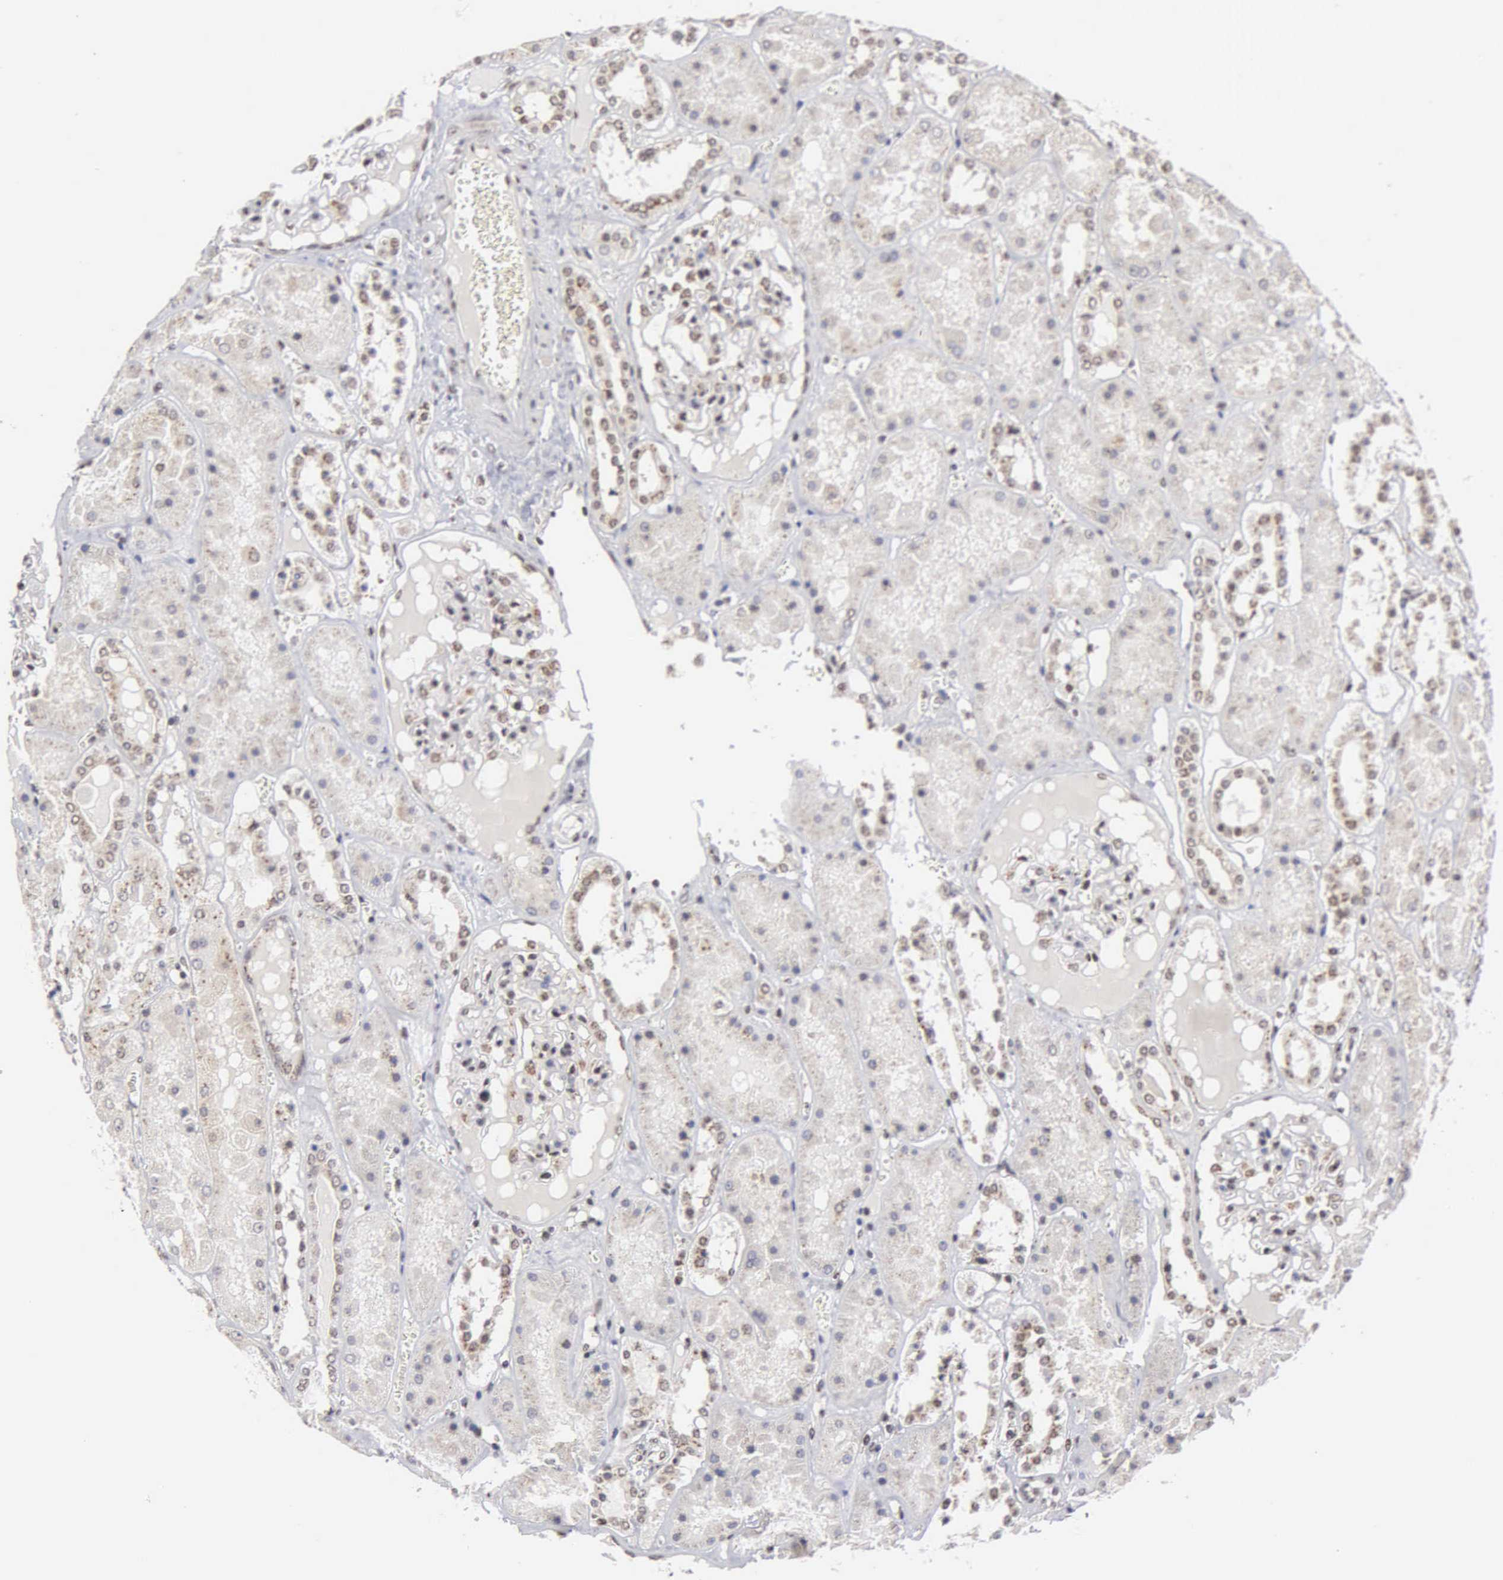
{"staining": {"intensity": "weak", "quantity": "25%-75%", "location": "cytoplasmic/membranous,nuclear"}, "tissue": "kidney", "cell_type": "Cells in glomeruli", "image_type": "normal", "snomed": [{"axis": "morphology", "description": "Normal tissue, NOS"}, {"axis": "topography", "description": "Kidney"}], "caption": "Protein expression analysis of normal kidney demonstrates weak cytoplasmic/membranous,nuclear positivity in about 25%-75% of cells in glomeruli.", "gene": "GTF2A1", "patient": {"sex": "male", "age": 36}}